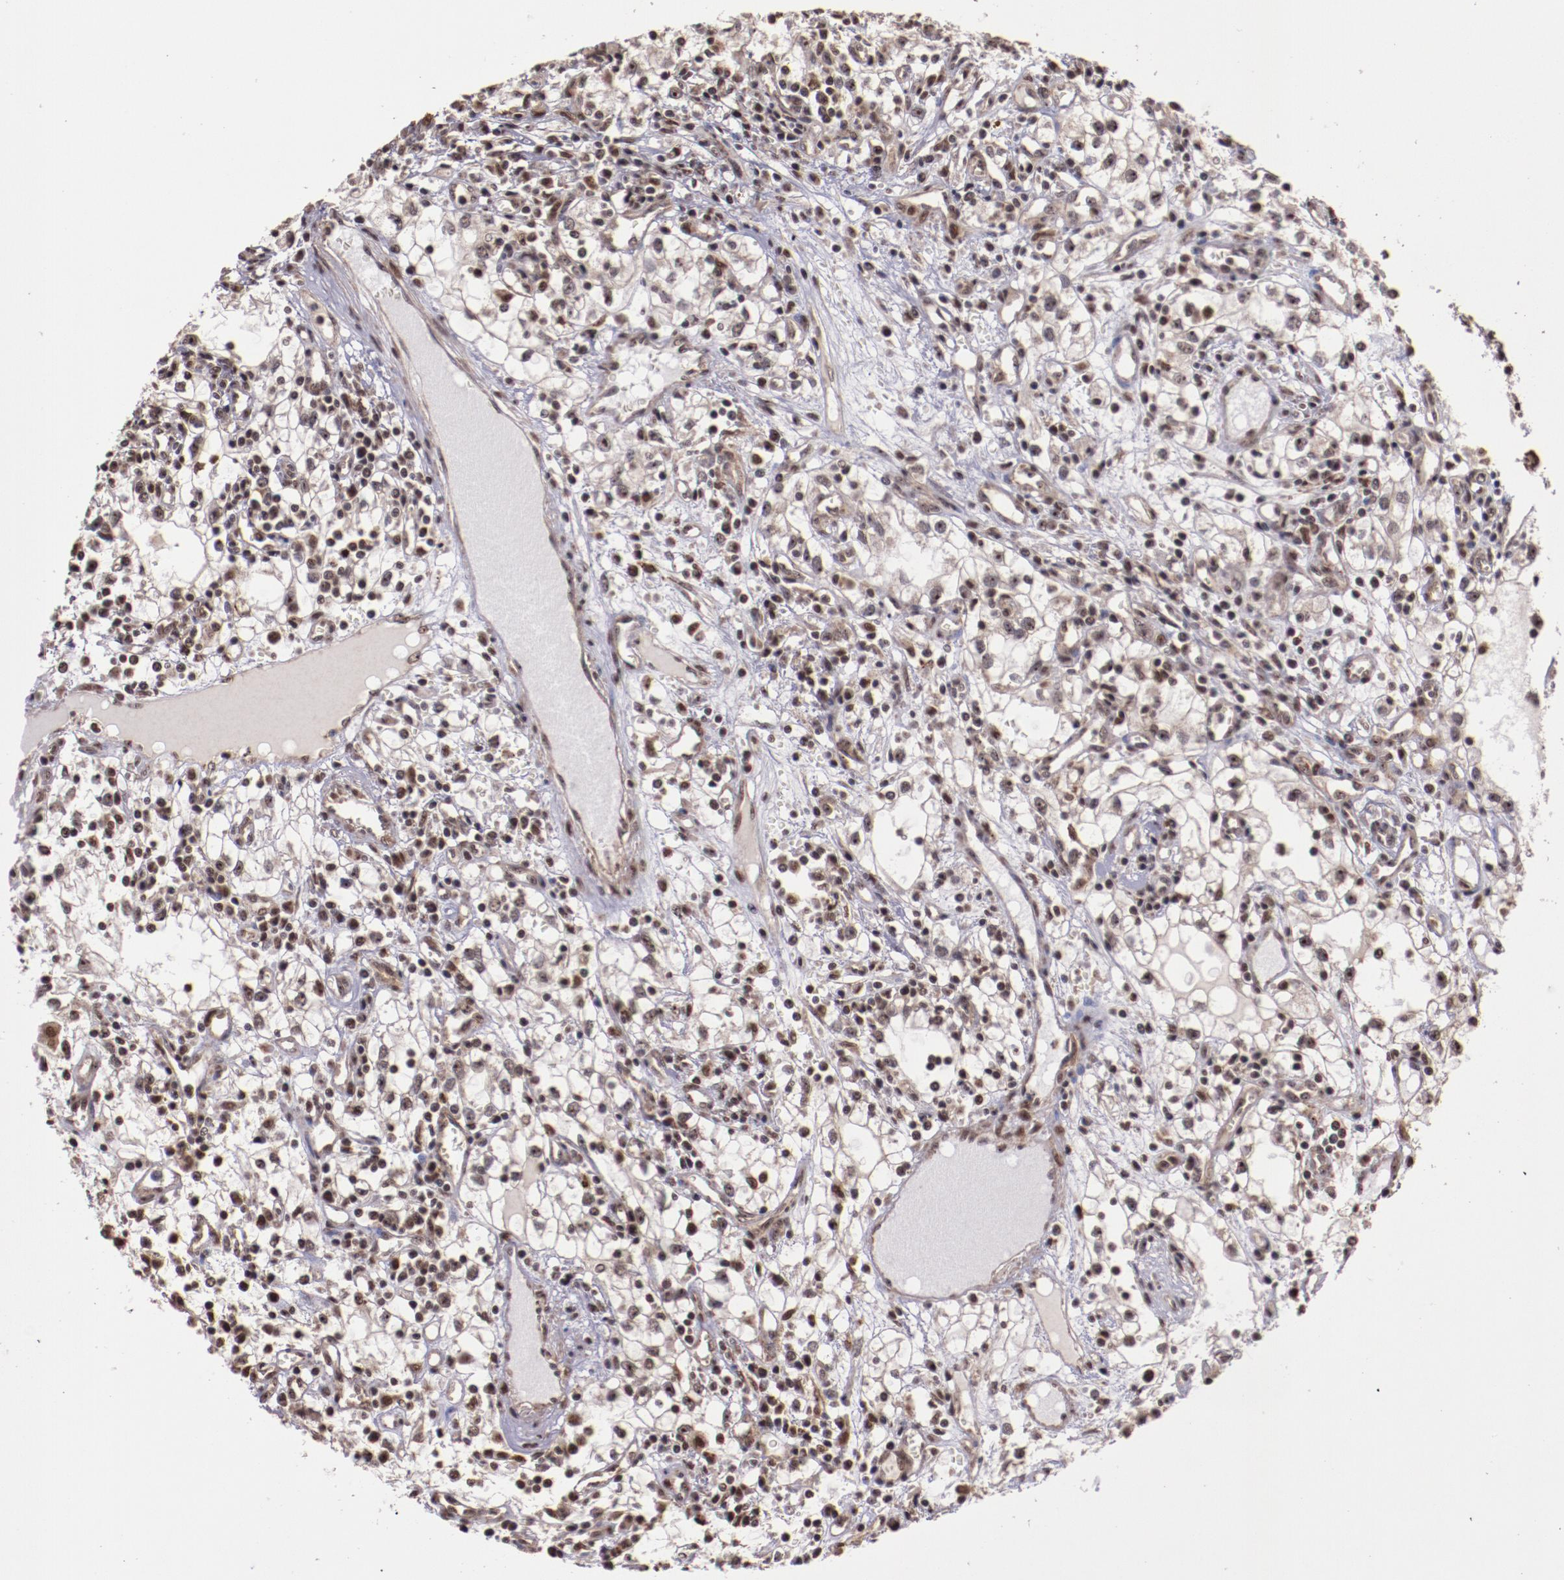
{"staining": {"intensity": "weak", "quantity": "25%-75%", "location": "cytoplasmic/membranous,nuclear"}, "tissue": "renal cancer", "cell_type": "Tumor cells", "image_type": "cancer", "snomed": [{"axis": "morphology", "description": "Adenocarcinoma, NOS"}, {"axis": "topography", "description": "Kidney"}], "caption": "There is low levels of weak cytoplasmic/membranous and nuclear staining in tumor cells of renal adenocarcinoma, as demonstrated by immunohistochemical staining (brown color).", "gene": "CECR2", "patient": {"sex": "male", "age": 82}}